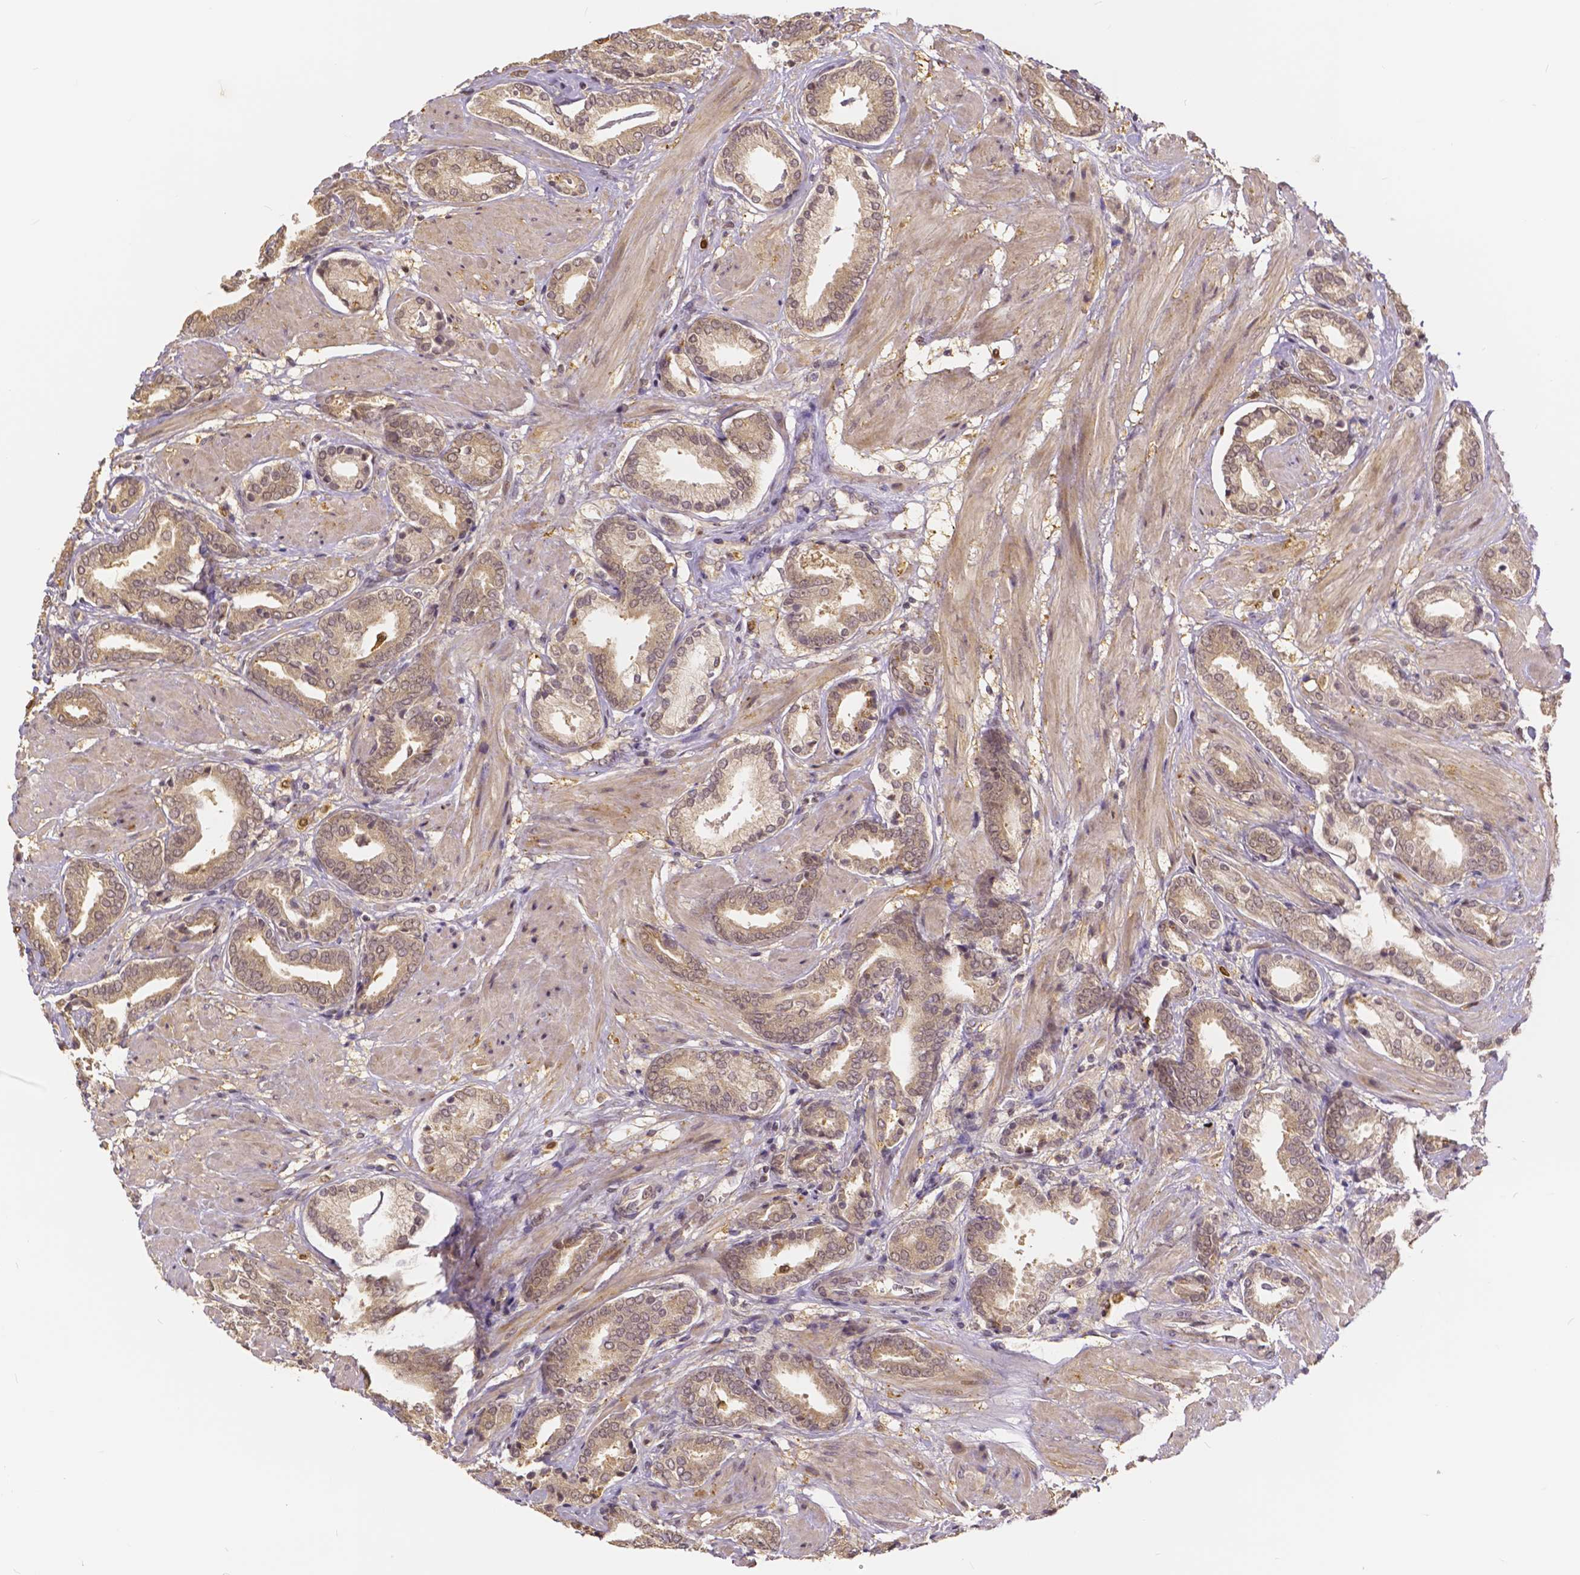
{"staining": {"intensity": "moderate", "quantity": ">75%", "location": "cytoplasmic/membranous"}, "tissue": "prostate cancer", "cell_type": "Tumor cells", "image_type": "cancer", "snomed": [{"axis": "morphology", "description": "Adenocarcinoma, High grade"}, {"axis": "topography", "description": "Prostate"}], "caption": "A histopathology image showing moderate cytoplasmic/membranous positivity in about >75% of tumor cells in prostate cancer (adenocarcinoma (high-grade)), as visualized by brown immunohistochemical staining.", "gene": "USP9X", "patient": {"sex": "male", "age": 56}}